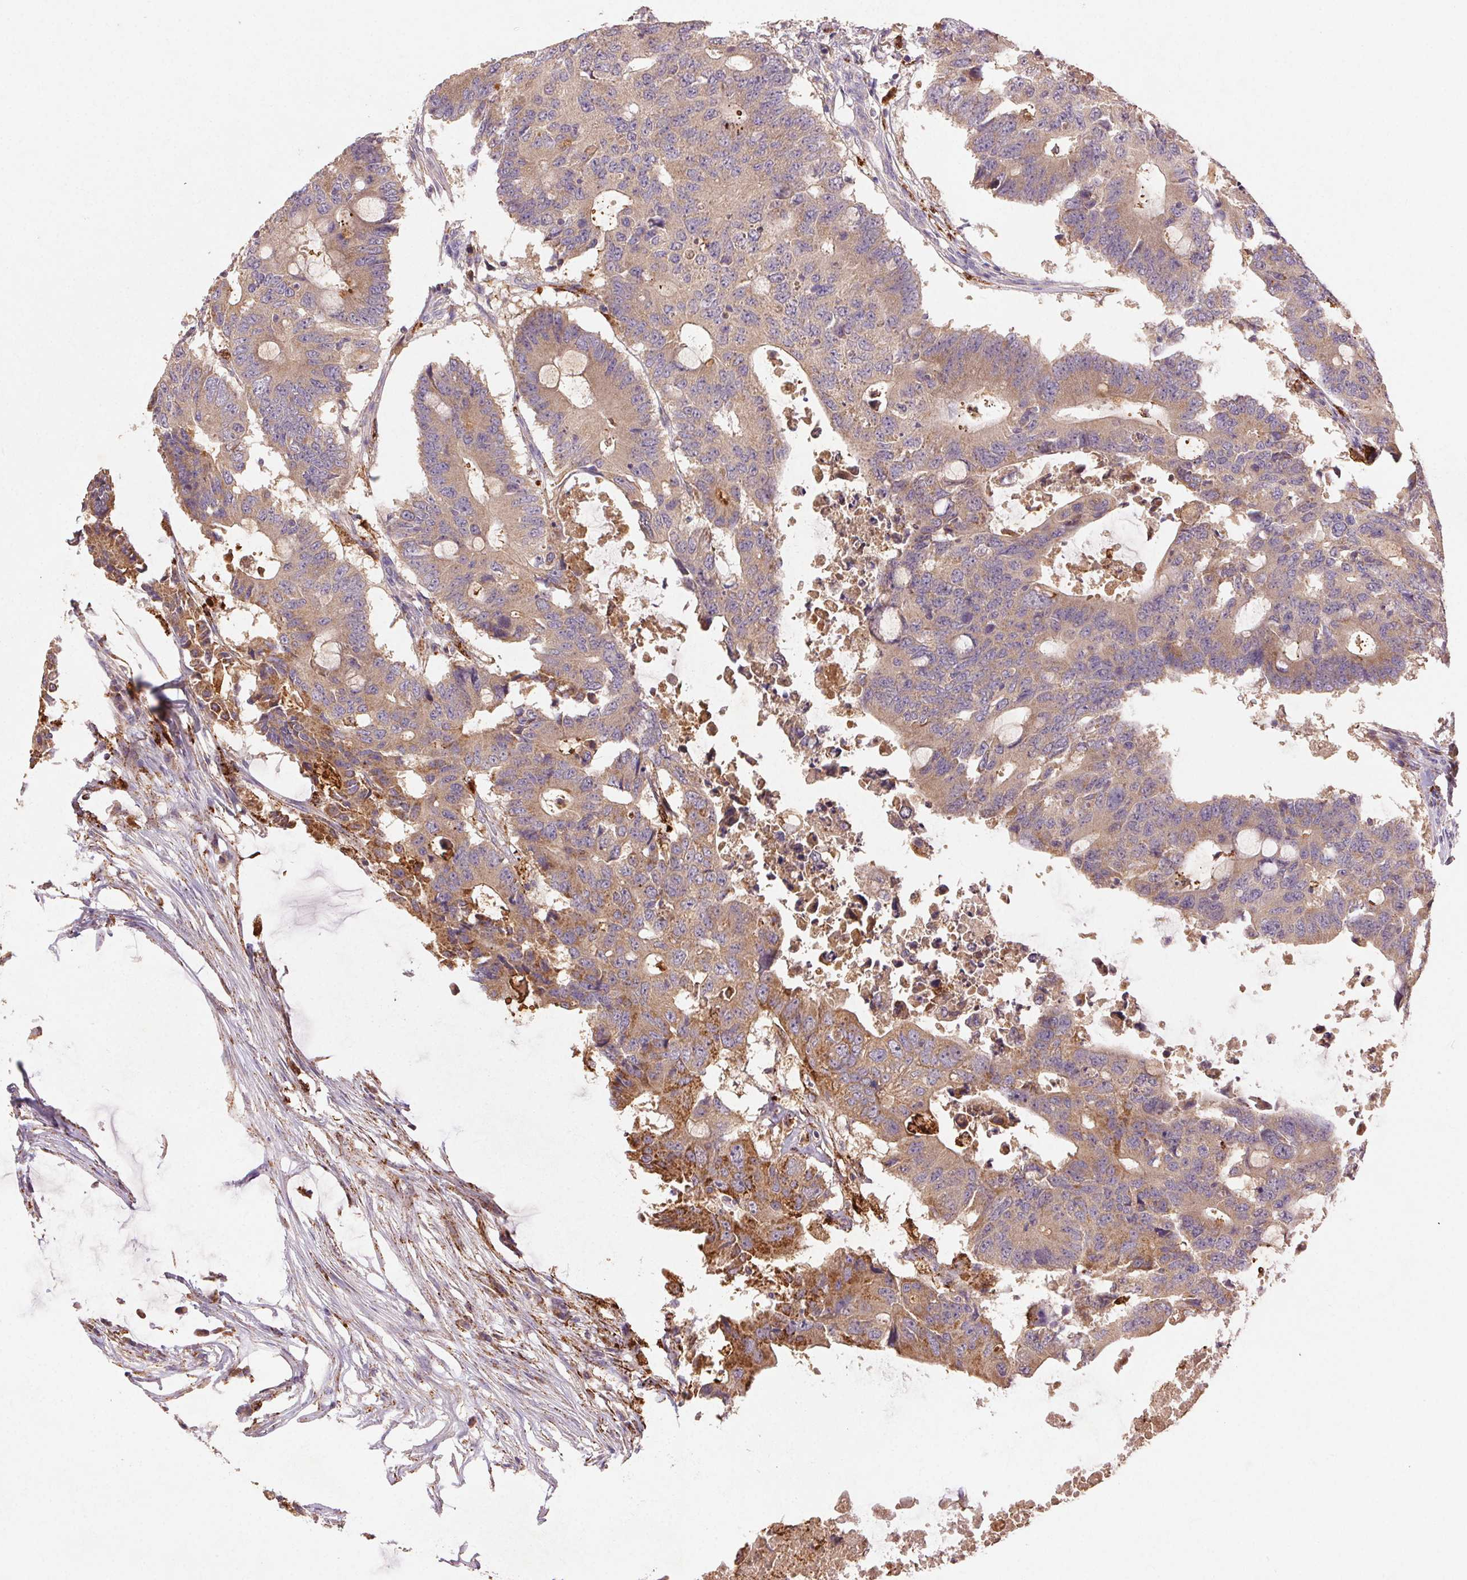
{"staining": {"intensity": "weak", "quantity": ">75%", "location": "cytoplasmic/membranous"}, "tissue": "colorectal cancer", "cell_type": "Tumor cells", "image_type": "cancer", "snomed": [{"axis": "morphology", "description": "Adenocarcinoma, NOS"}, {"axis": "topography", "description": "Colon"}], "caption": "Adenocarcinoma (colorectal) was stained to show a protein in brown. There is low levels of weak cytoplasmic/membranous staining in about >75% of tumor cells. (brown staining indicates protein expression, while blue staining denotes nuclei).", "gene": "FNBP1L", "patient": {"sex": "male", "age": 71}}